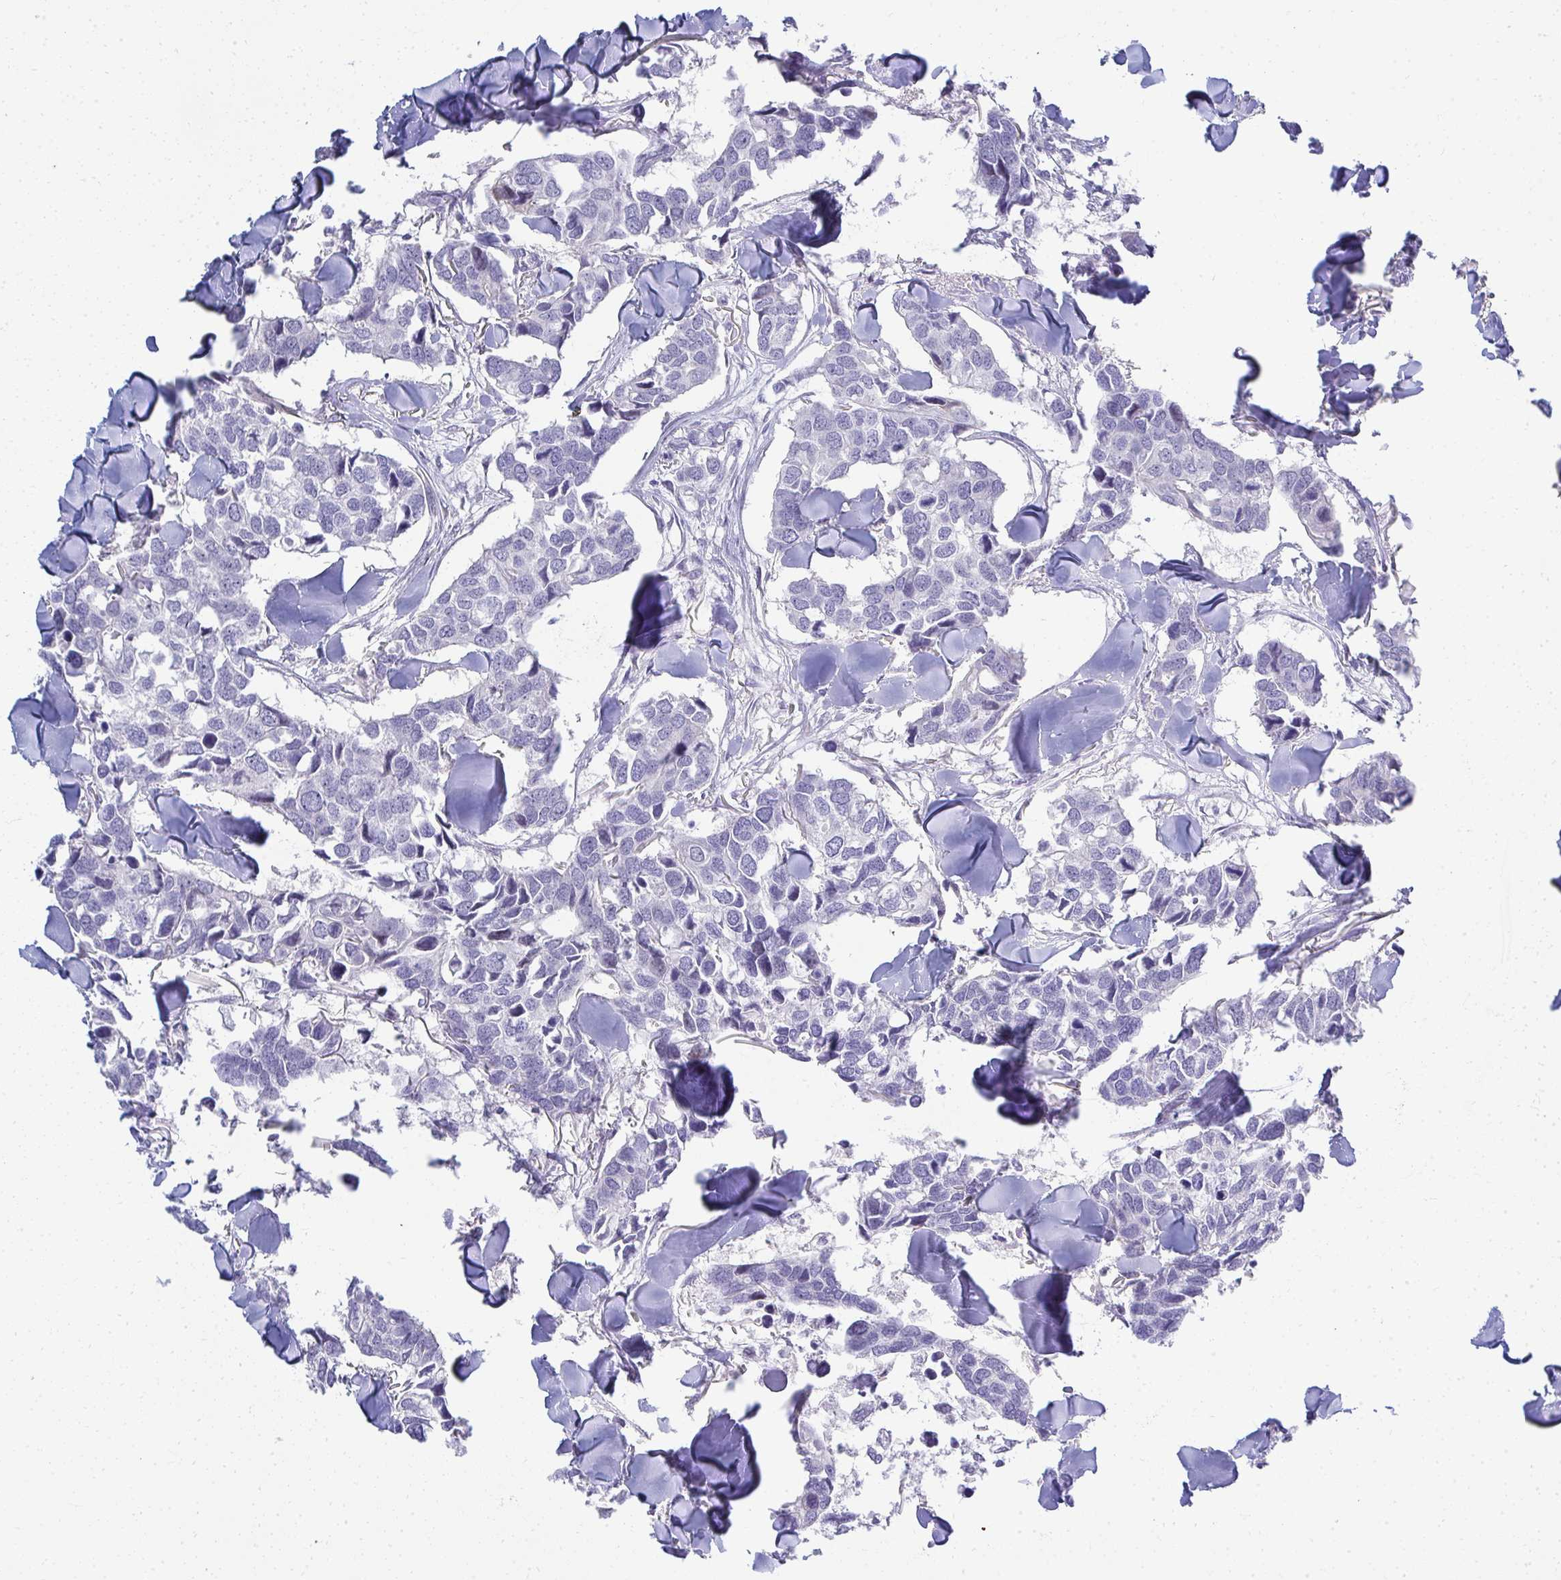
{"staining": {"intensity": "negative", "quantity": "none", "location": "none"}, "tissue": "breast cancer", "cell_type": "Tumor cells", "image_type": "cancer", "snomed": [{"axis": "morphology", "description": "Duct carcinoma"}, {"axis": "topography", "description": "Breast"}], "caption": "Immunohistochemical staining of human breast cancer (intraductal carcinoma) shows no significant positivity in tumor cells.", "gene": "EID3", "patient": {"sex": "female", "age": 83}}